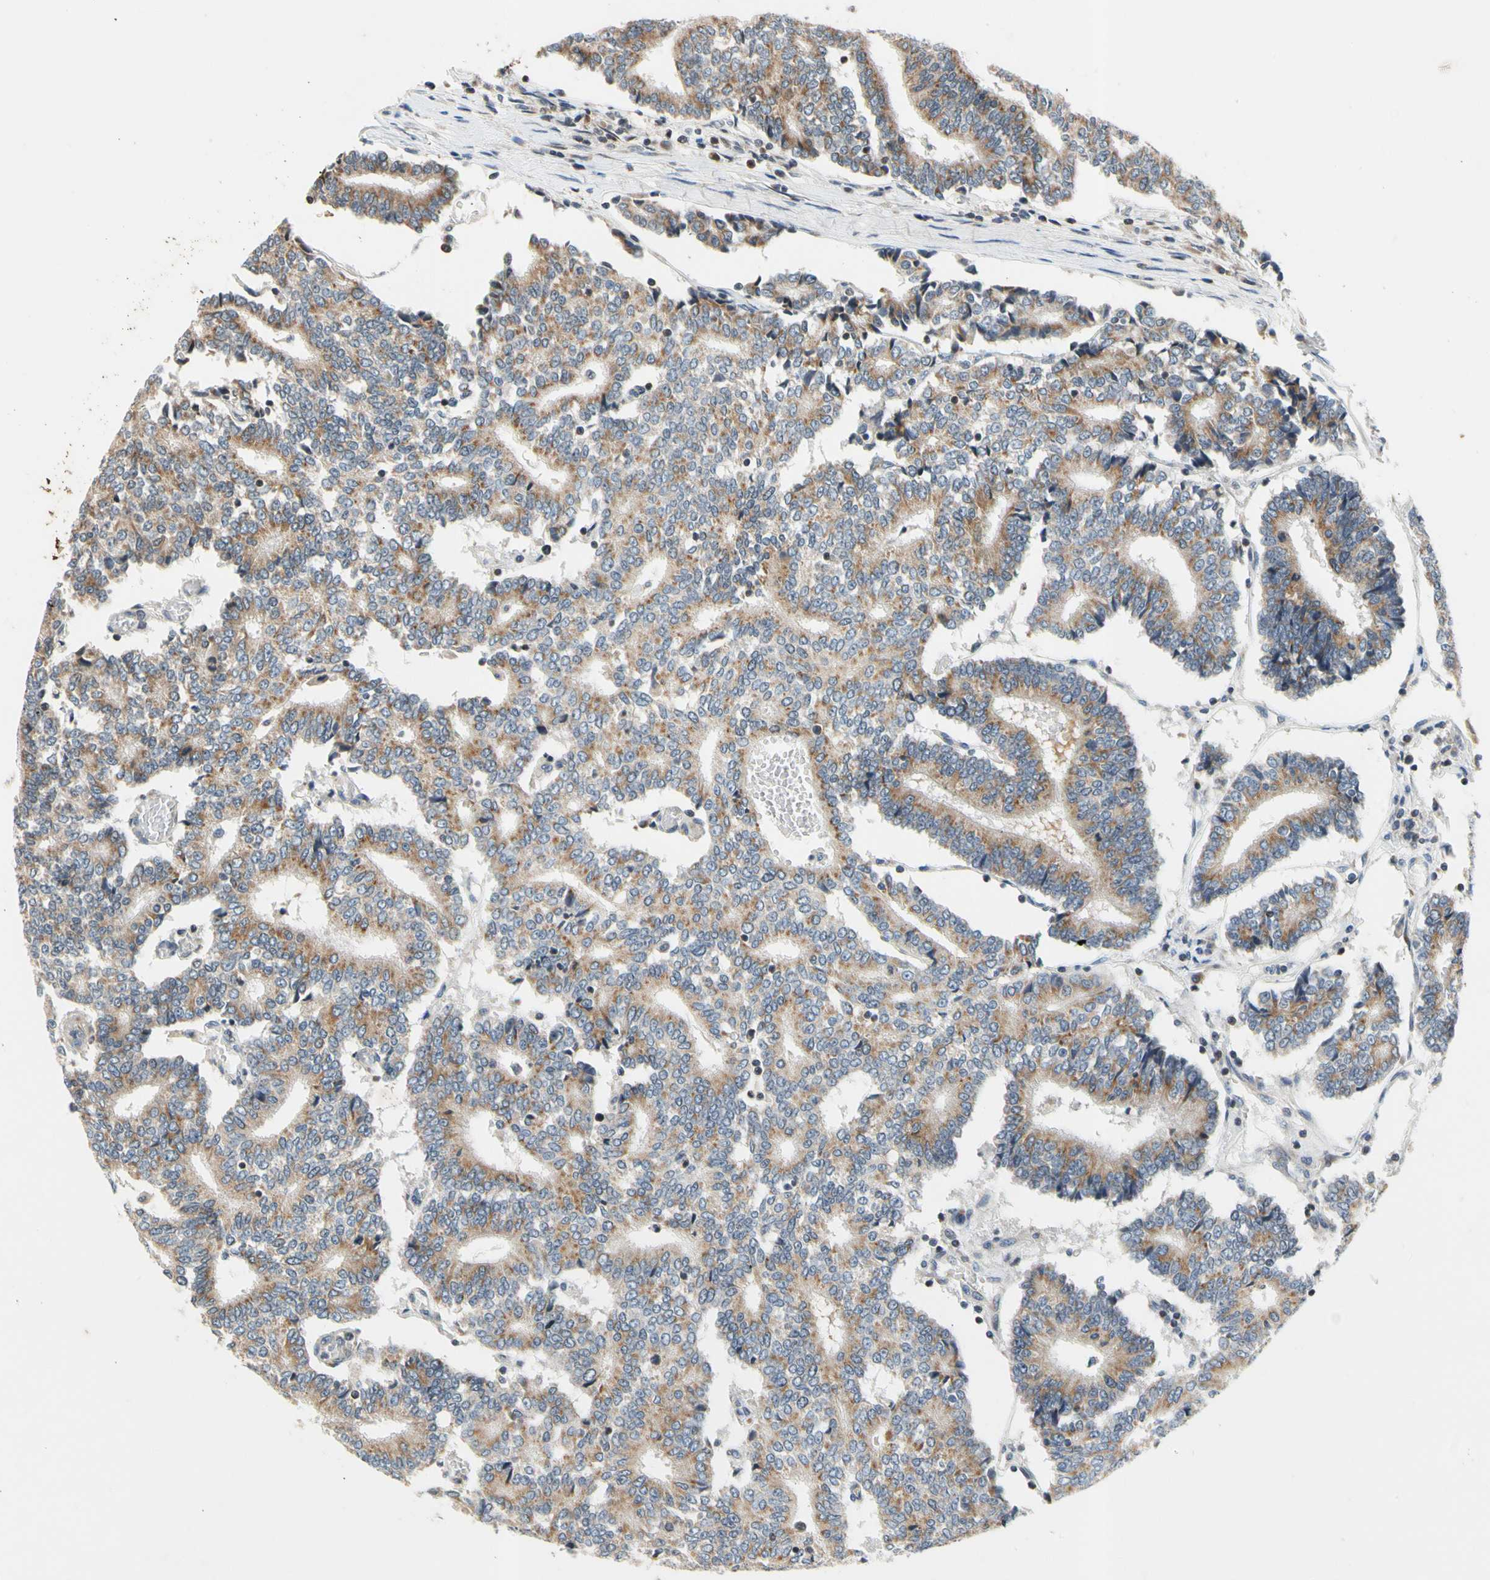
{"staining": {"intensity": "weak", "quantity": ">75%", "location": "cytoplasmic/membranous"}, "tissue": "prostate cancer", "cell_type": "Tumor cells", "image_type": "cancer", "snomed": [{"axis": "morphology", "description": "Adenocarcinoma, High grade"}, {"axis": "topography", "description": "Prostate"}], "caption": "Immunohistochemical staining of human prostate high-grade adenocarcinoma exhibits weak cytoplasmic/membranous protein expression in about >75% of tumor cells. The protein of interest is stained brown, and the nuclei are stained in blue (DAB IHC with brightfield microscopy, high magnification).", "gene": "SOX30", "patient": {"sex": "male", "age": 55}}